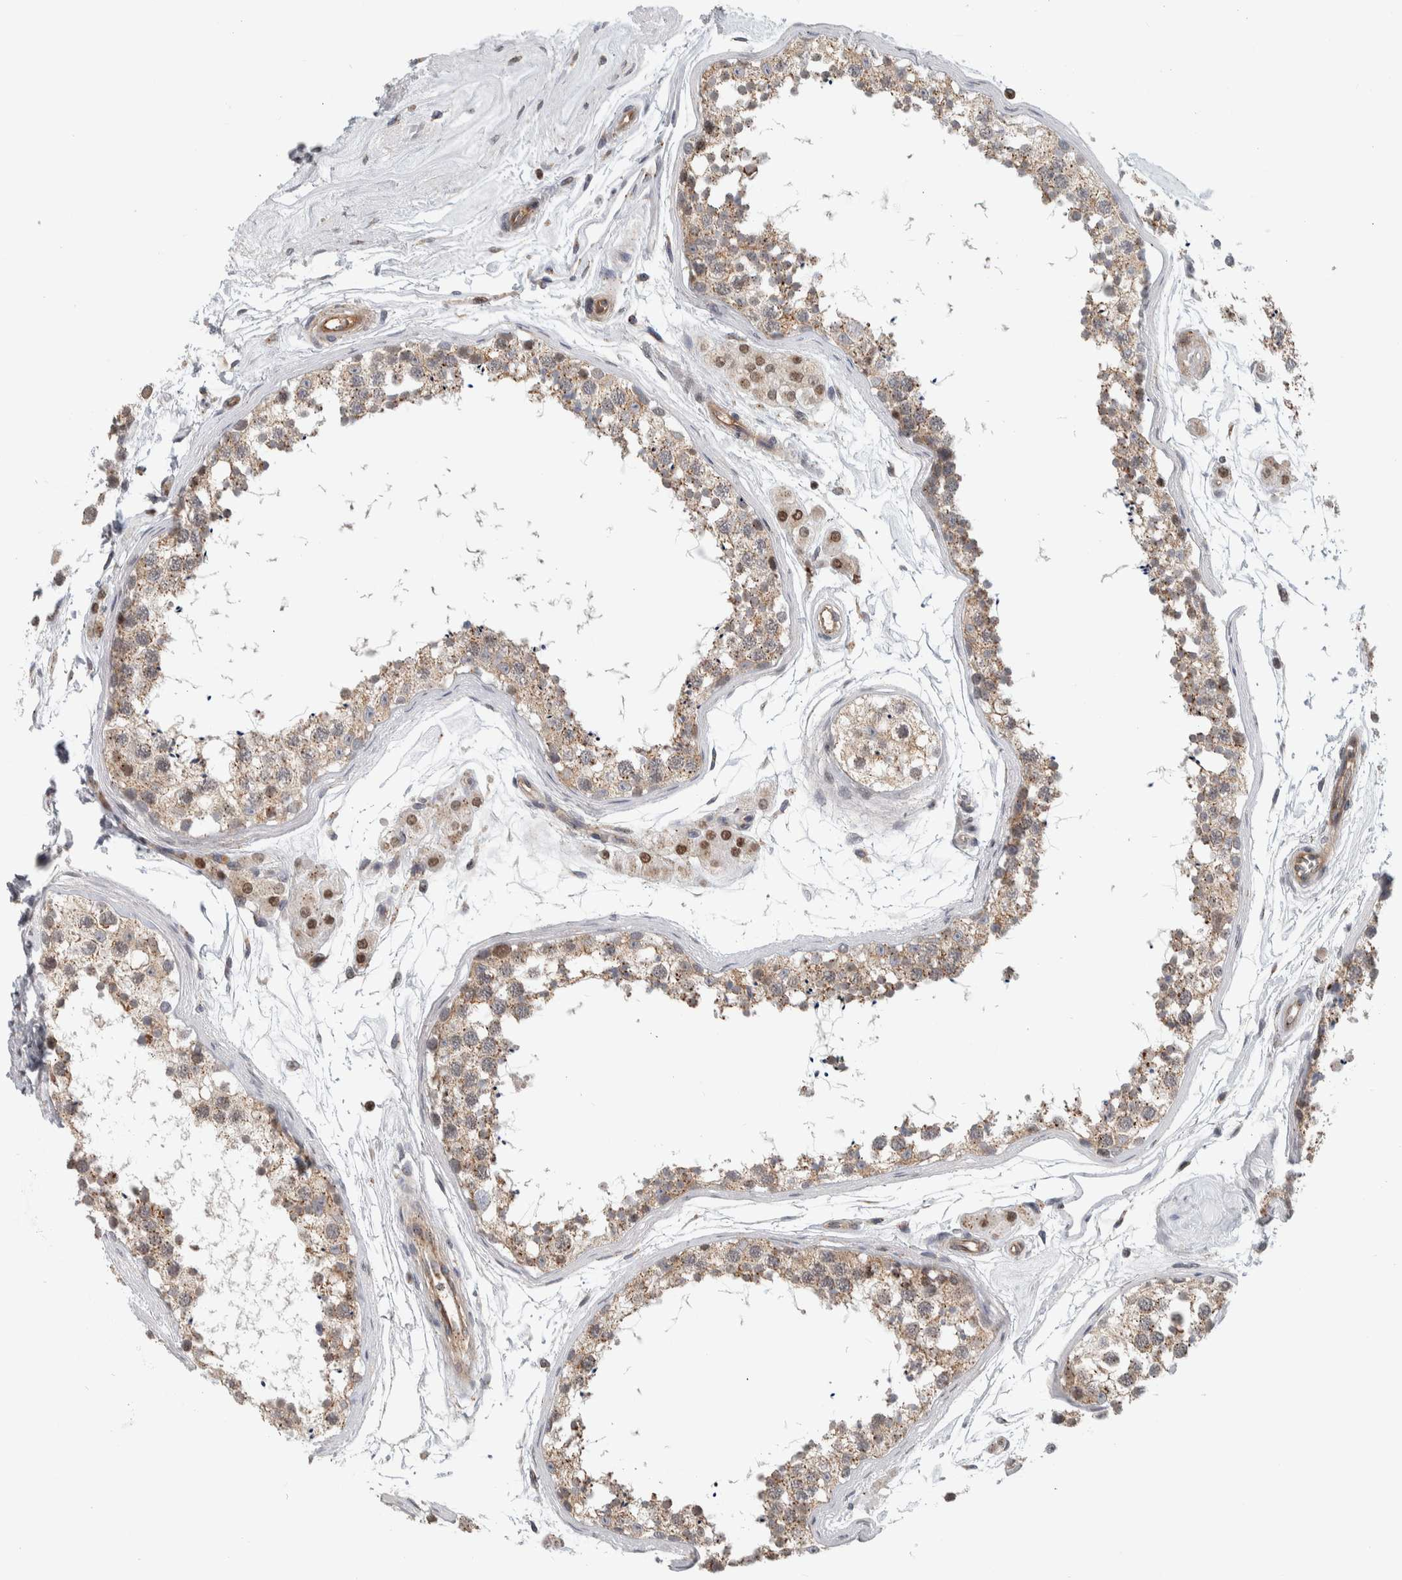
{"staining": {"intensity": "weak", "quantity": ">75%", "location": "cytoplasmic/membranous,nuclear"}, "tissue": "testis", "cell_type": "Cells in seminiferous ducts", "image_type": "normal", "snomed": [{"axis": "morphology", "description": "Normal tissue, NOS"}, {"axis": "topography", "description": "Testis"}], "caption": "IHC of normal testis displays low levels of weak cytoplasmic/membranous,nuclear positivity in about >75% of cells in seminiferous ducts. (brown staining indicates protein expression, while blue staining denotes nuclei).", "gene": "MSL1", "patient": {"sex": "male", "age": 56}}